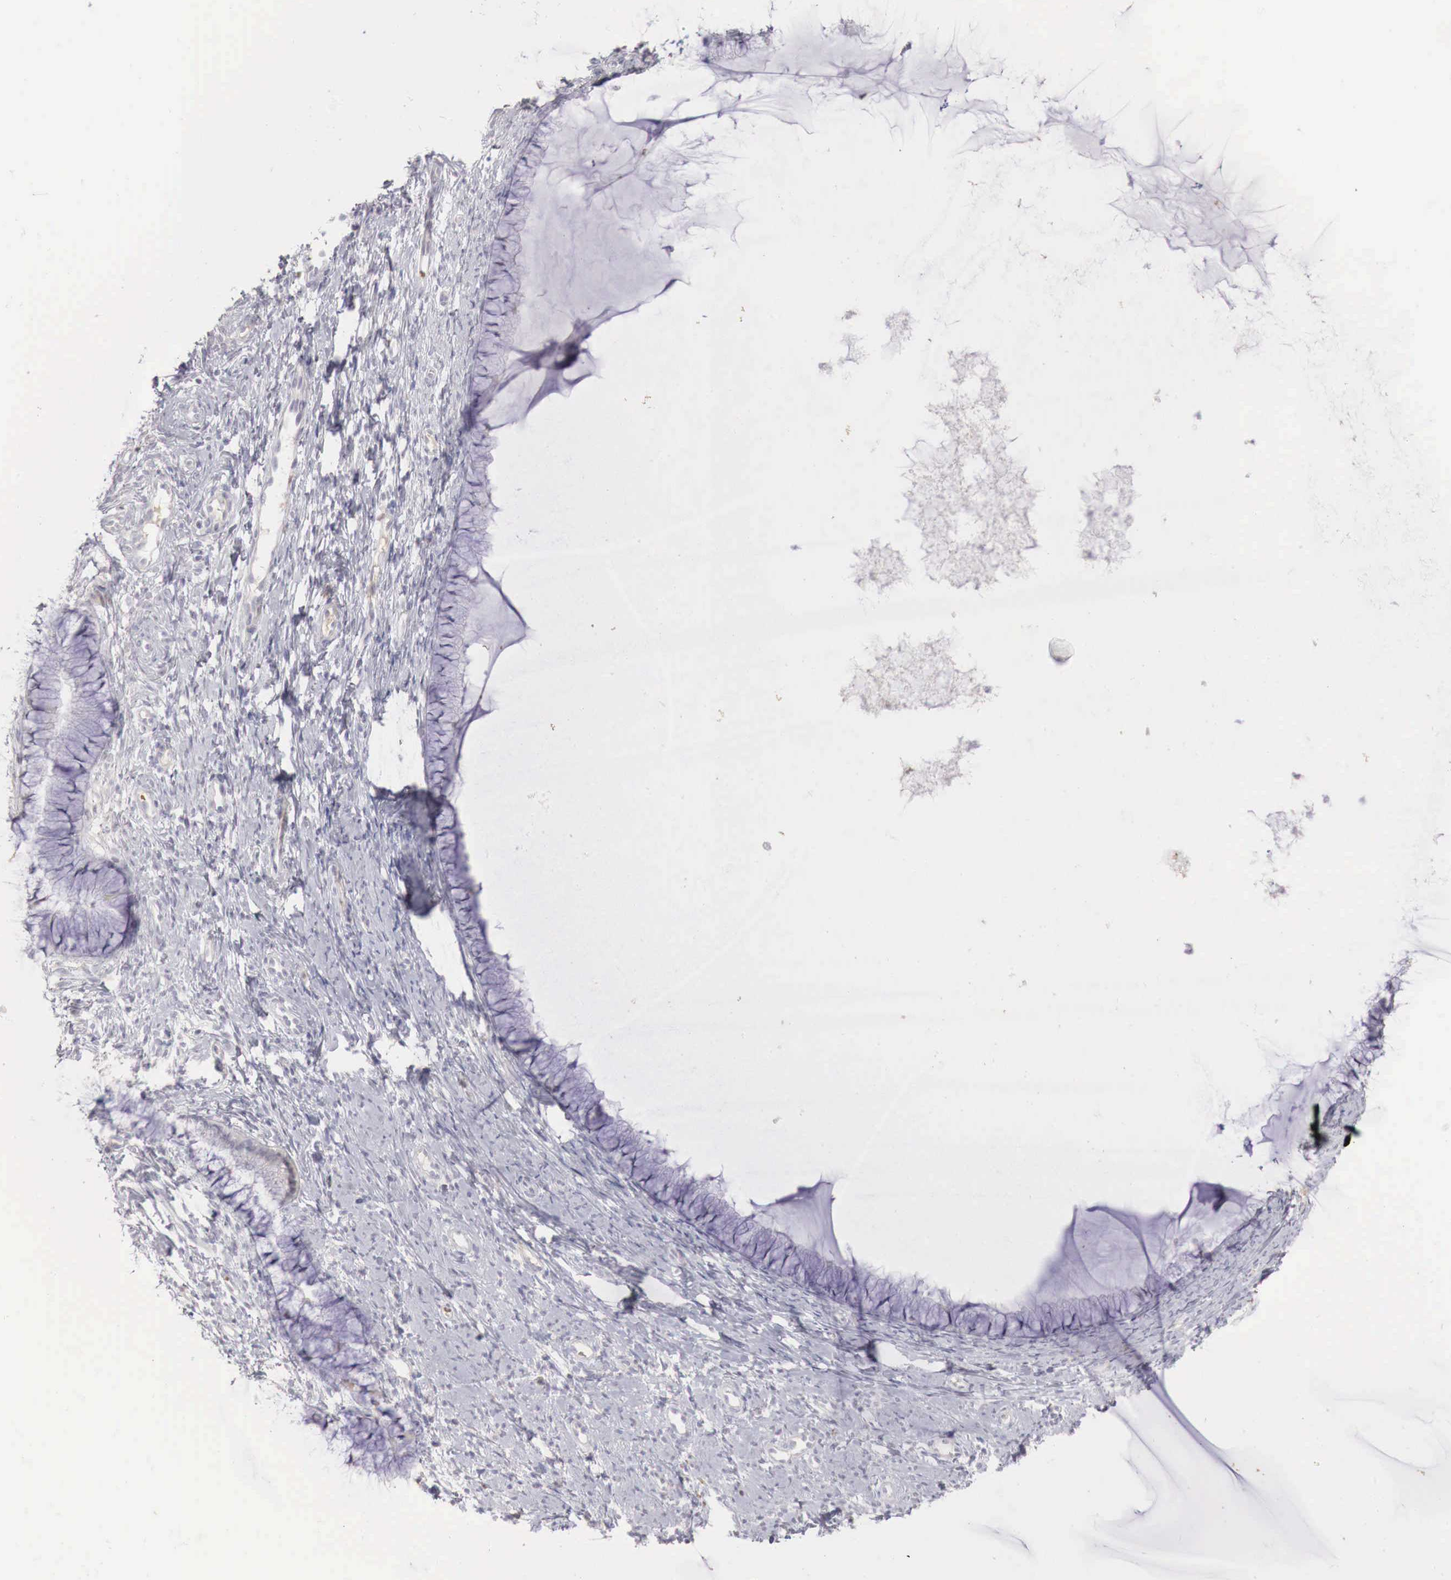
{"staining": {"intensity": "negative", "quantity": "none", "location": "none"}, "tissue": "cervix", "cell_type": "Glandular cells", "image_type": "normal", "snomed": [{"axis": "morphology", "description": "Normal tissue, NOS"}, {"axis": "topography", "description": "Cervix"}], "caption": "This image is of normal cervix stained with IHC to label a protein in brown with the nuclei are counter-stained blue. There is no positivity in glandular cells.", "gene": "GATA1", "patient": {"sex": "female", "age": 82}}